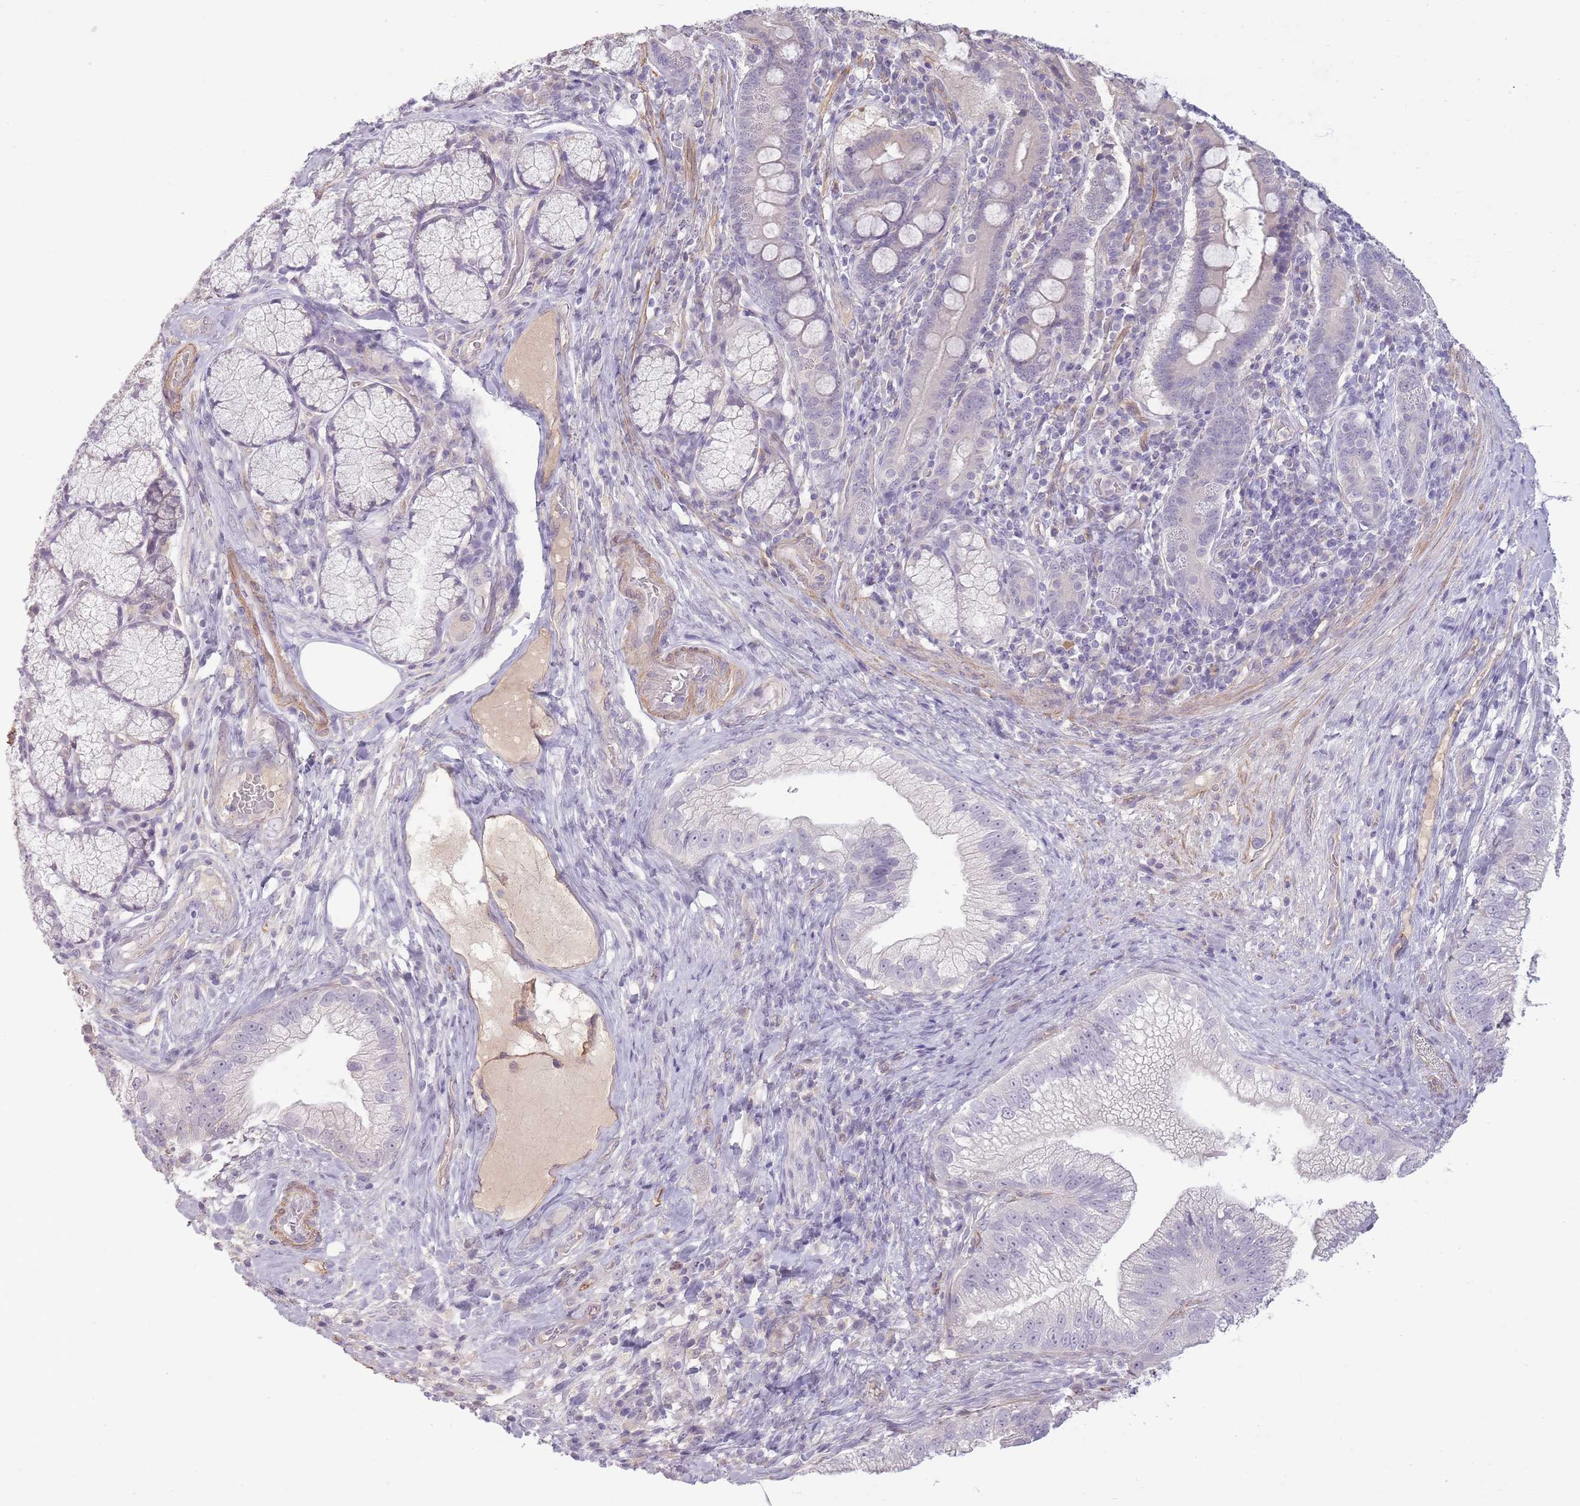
{"staining": {"intensity": "negative", "quantity": "none", "location": "none"}, "tissue": "pancreatic cancer", "cell_type": "Tumor cells", "image_type": "cancer", "snomed": [{"axis": "morphology", "description": "Adenocarcinoma, NOS"}, {"axis": "topography", "description": "Pancreas"}], "caption": "High power microscopy photomicrograph of an IHC micrograph of pancreatic cancer (adenocarcinoma), revealing no significant staining in tumor cells. Nuclei are stained in blue.", "gene": "SLC8A2", "patient": {"sex": "male", "age": 70}}